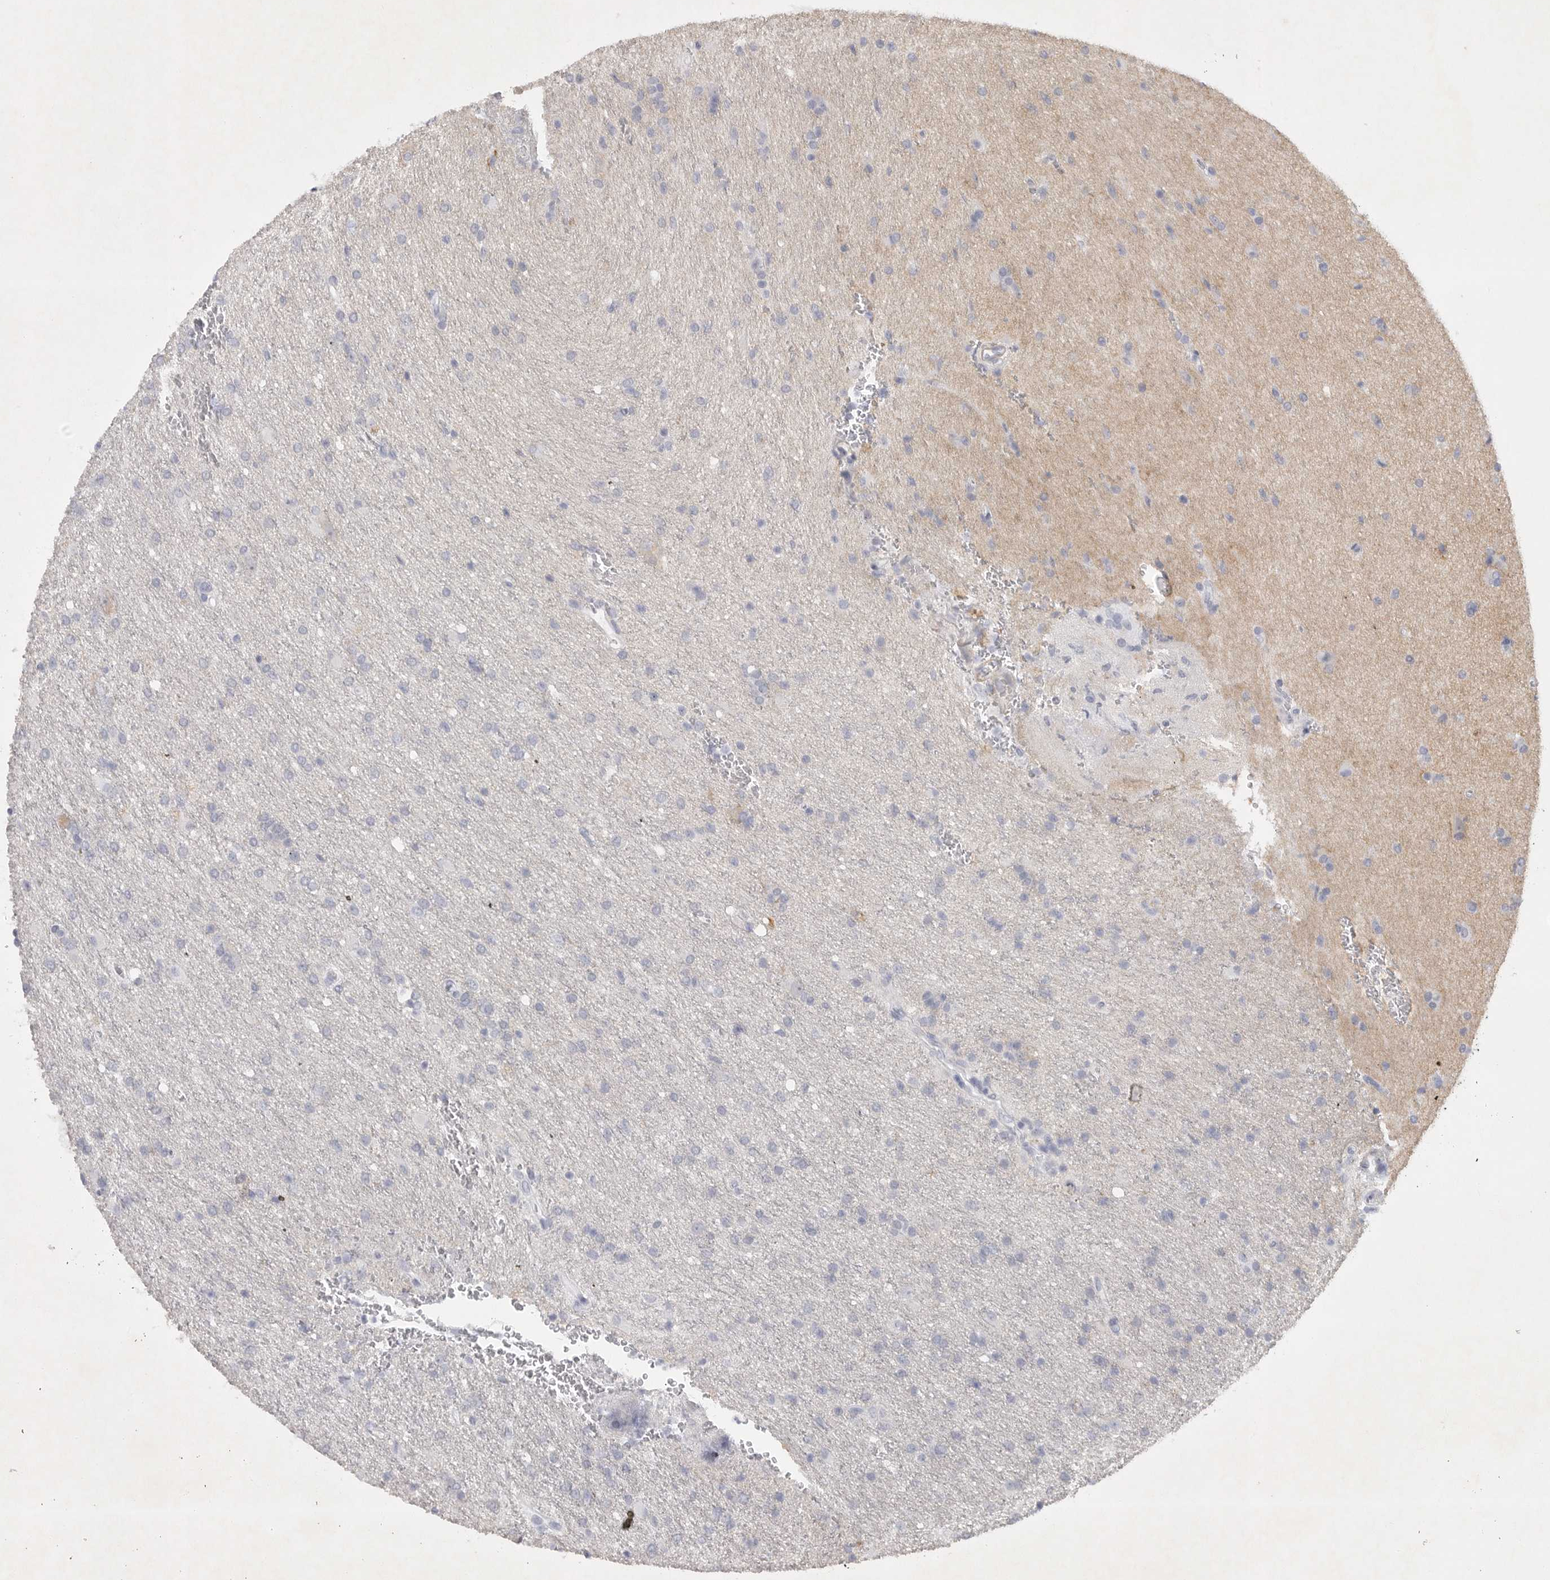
{"staining": {"intensity": "negative", "quantity": "none", "location": "none"}, "tissue": "glioma", "cell_type": "Tumor cells", "image_type": "cancer", "snomed": [{"axis": "morphology", "description": "Glioma, malignant, High grade"}, {"axis": "topography", "description": "Brain"}], "caption": "This is an immunohistochemistry image of human malignant glioma (high-grade). There is no positivity in tumor cells.", "gene": "TNR", "patient": {"sex": "female", "age": 57}}